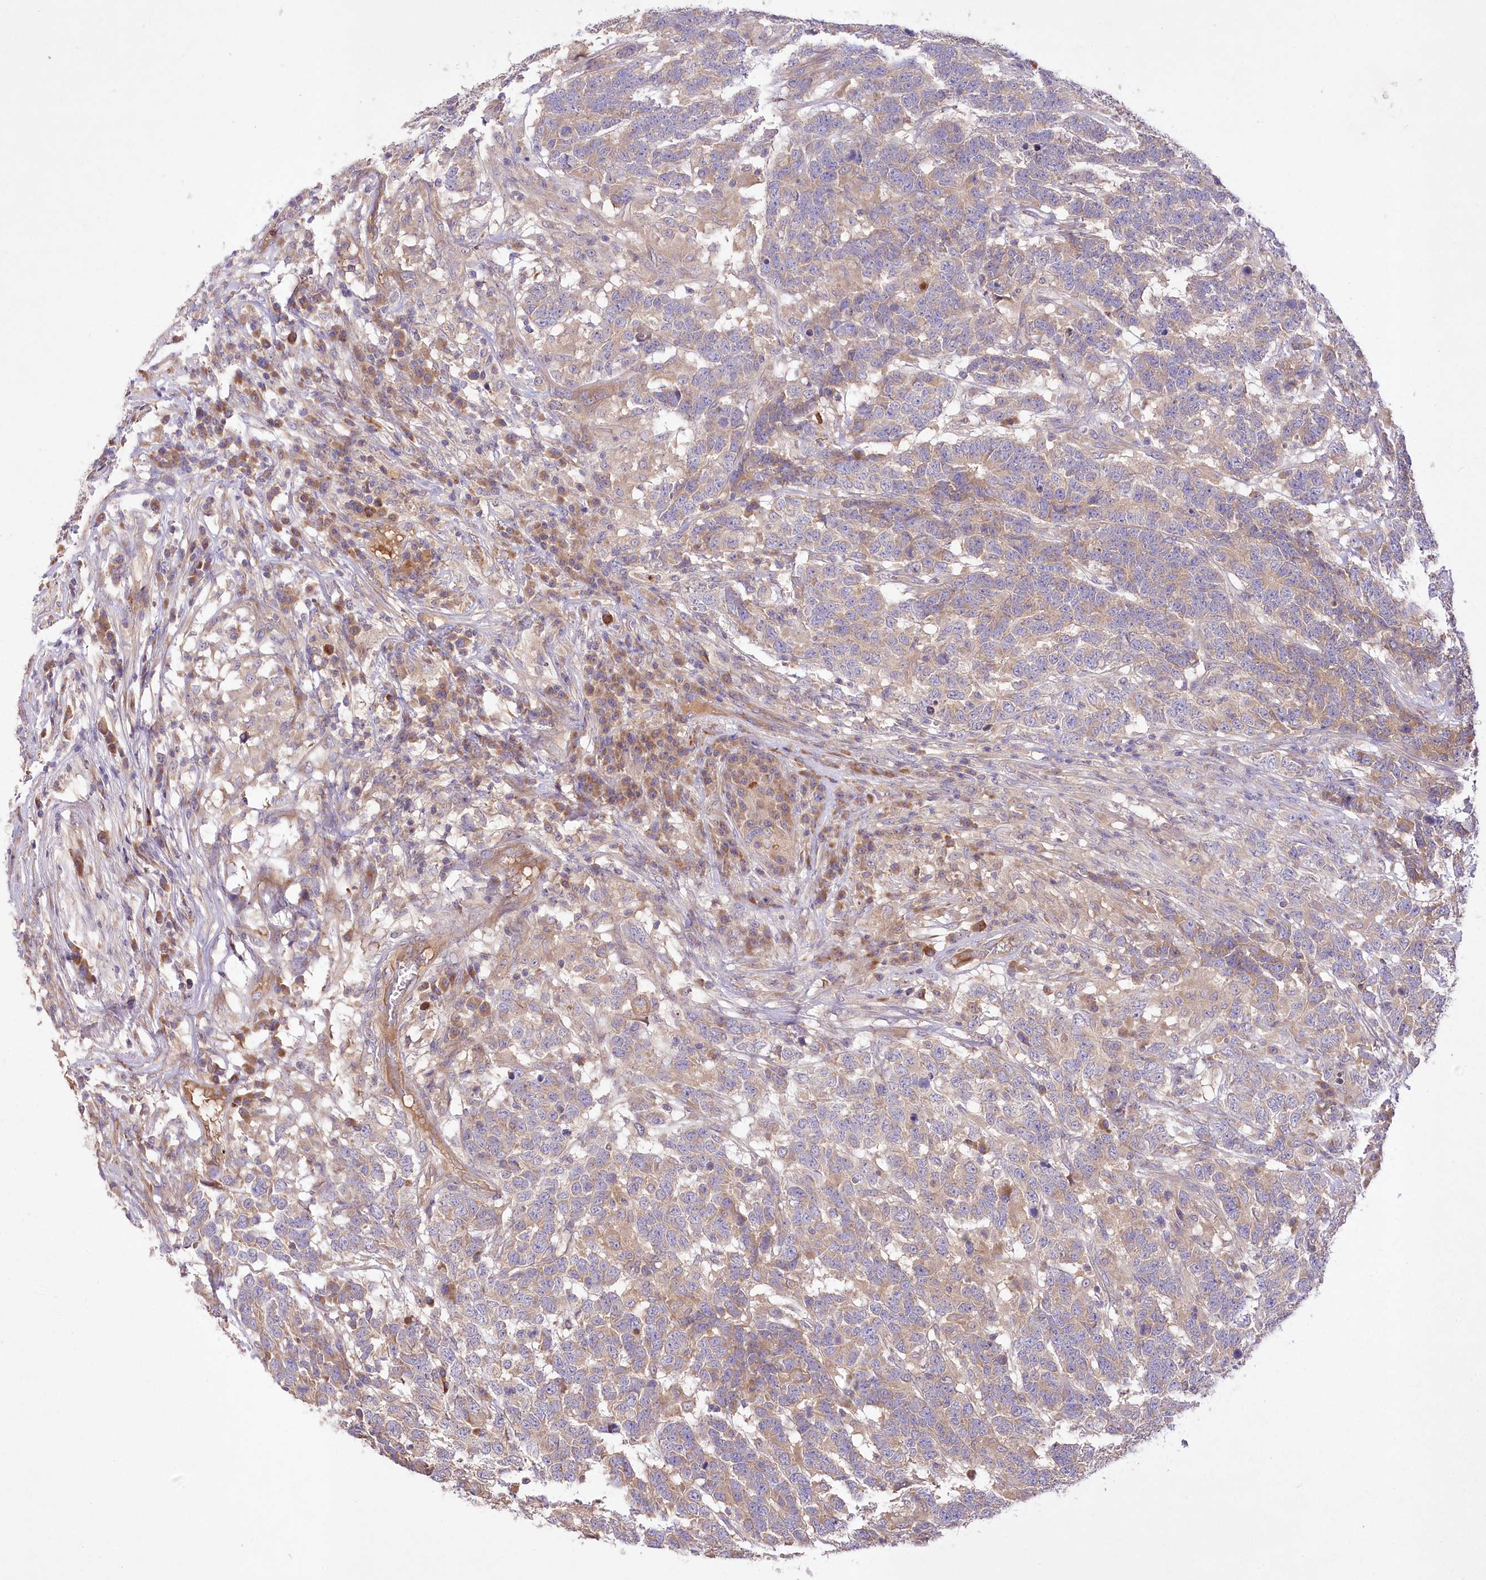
{"staining": {"intensity": "weak", "quantity": "25%-75%", "location": "cytoplasmic/membranous"}, "tissue": "testis cancer", "cell_type": "Tumor cells", "image_type": "cancer", "snomed": [{"axis": "morphology", "description": "Carcinoma, Embryonal, NOS"}, {"axis": "topography", "description": "Testis"}], "caption": "Testis cancer was stained to show a protein in brown. There is low levels of weak cytoplasmic/membranous expression in approximately 25%-75% of tumor cells.", "gene": "PBLD", "patient": {"sex": "male", "age": 26}}